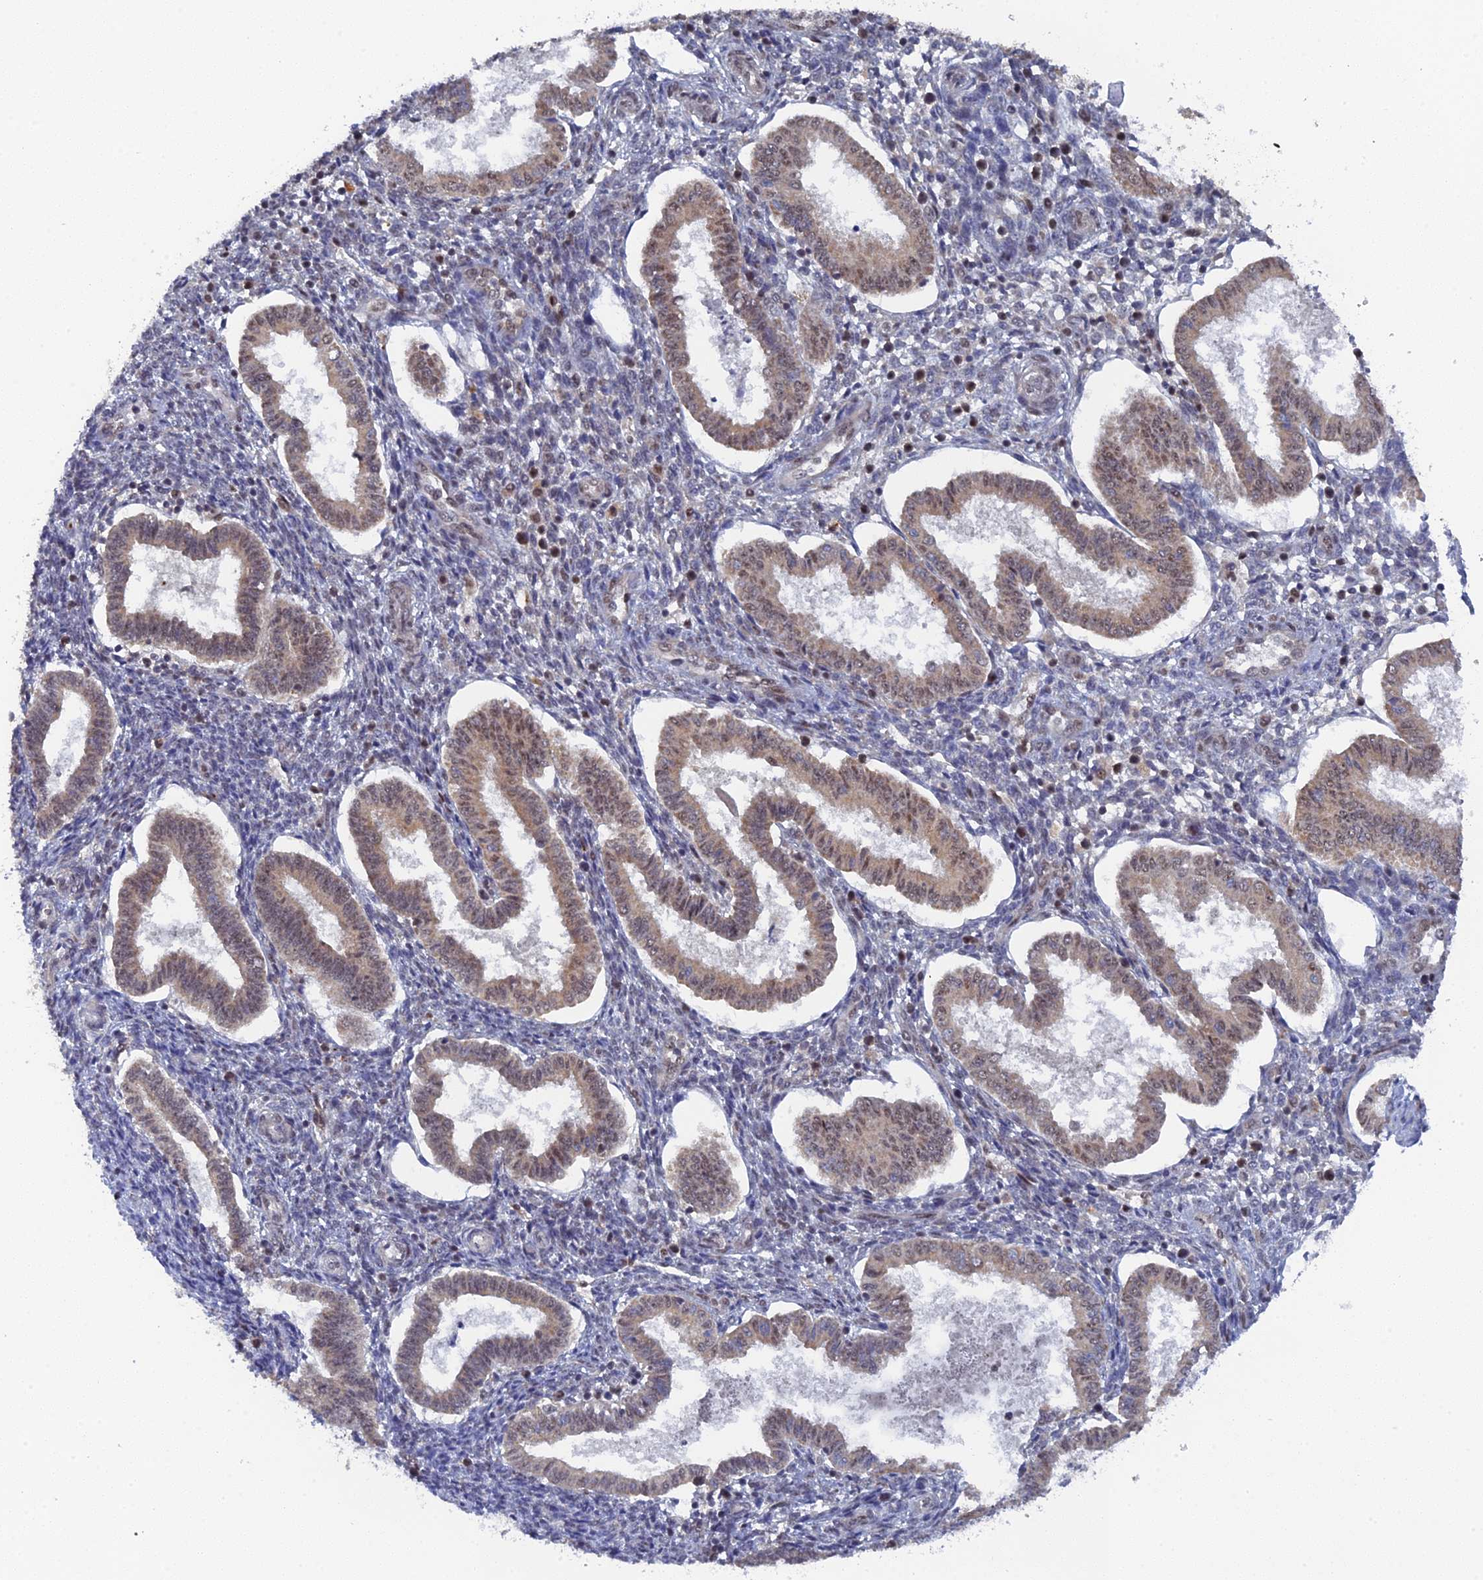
{"staining": {"intensity": "negative", "quantity": "none", "location": "none"}, "tissue": "endometrium", "cell_type": "Cells in endometrial stroma", "image_type": "normal", "snomed": [{"axis": "morphology", "description": "Normal tissue, NOS"}, {"axis": "topography", "description": "Endometrium"}], "caption": "Cells in endometrial stroma show no significant protein positivity in normal endometrium. Brightfield microscopy of immunohistochemistry stained with DAB (brown) and hematoxylin (blue), captured at high magnification.", "gene": "MIGA2", "patient": {"sex": "female", "age": 24}}